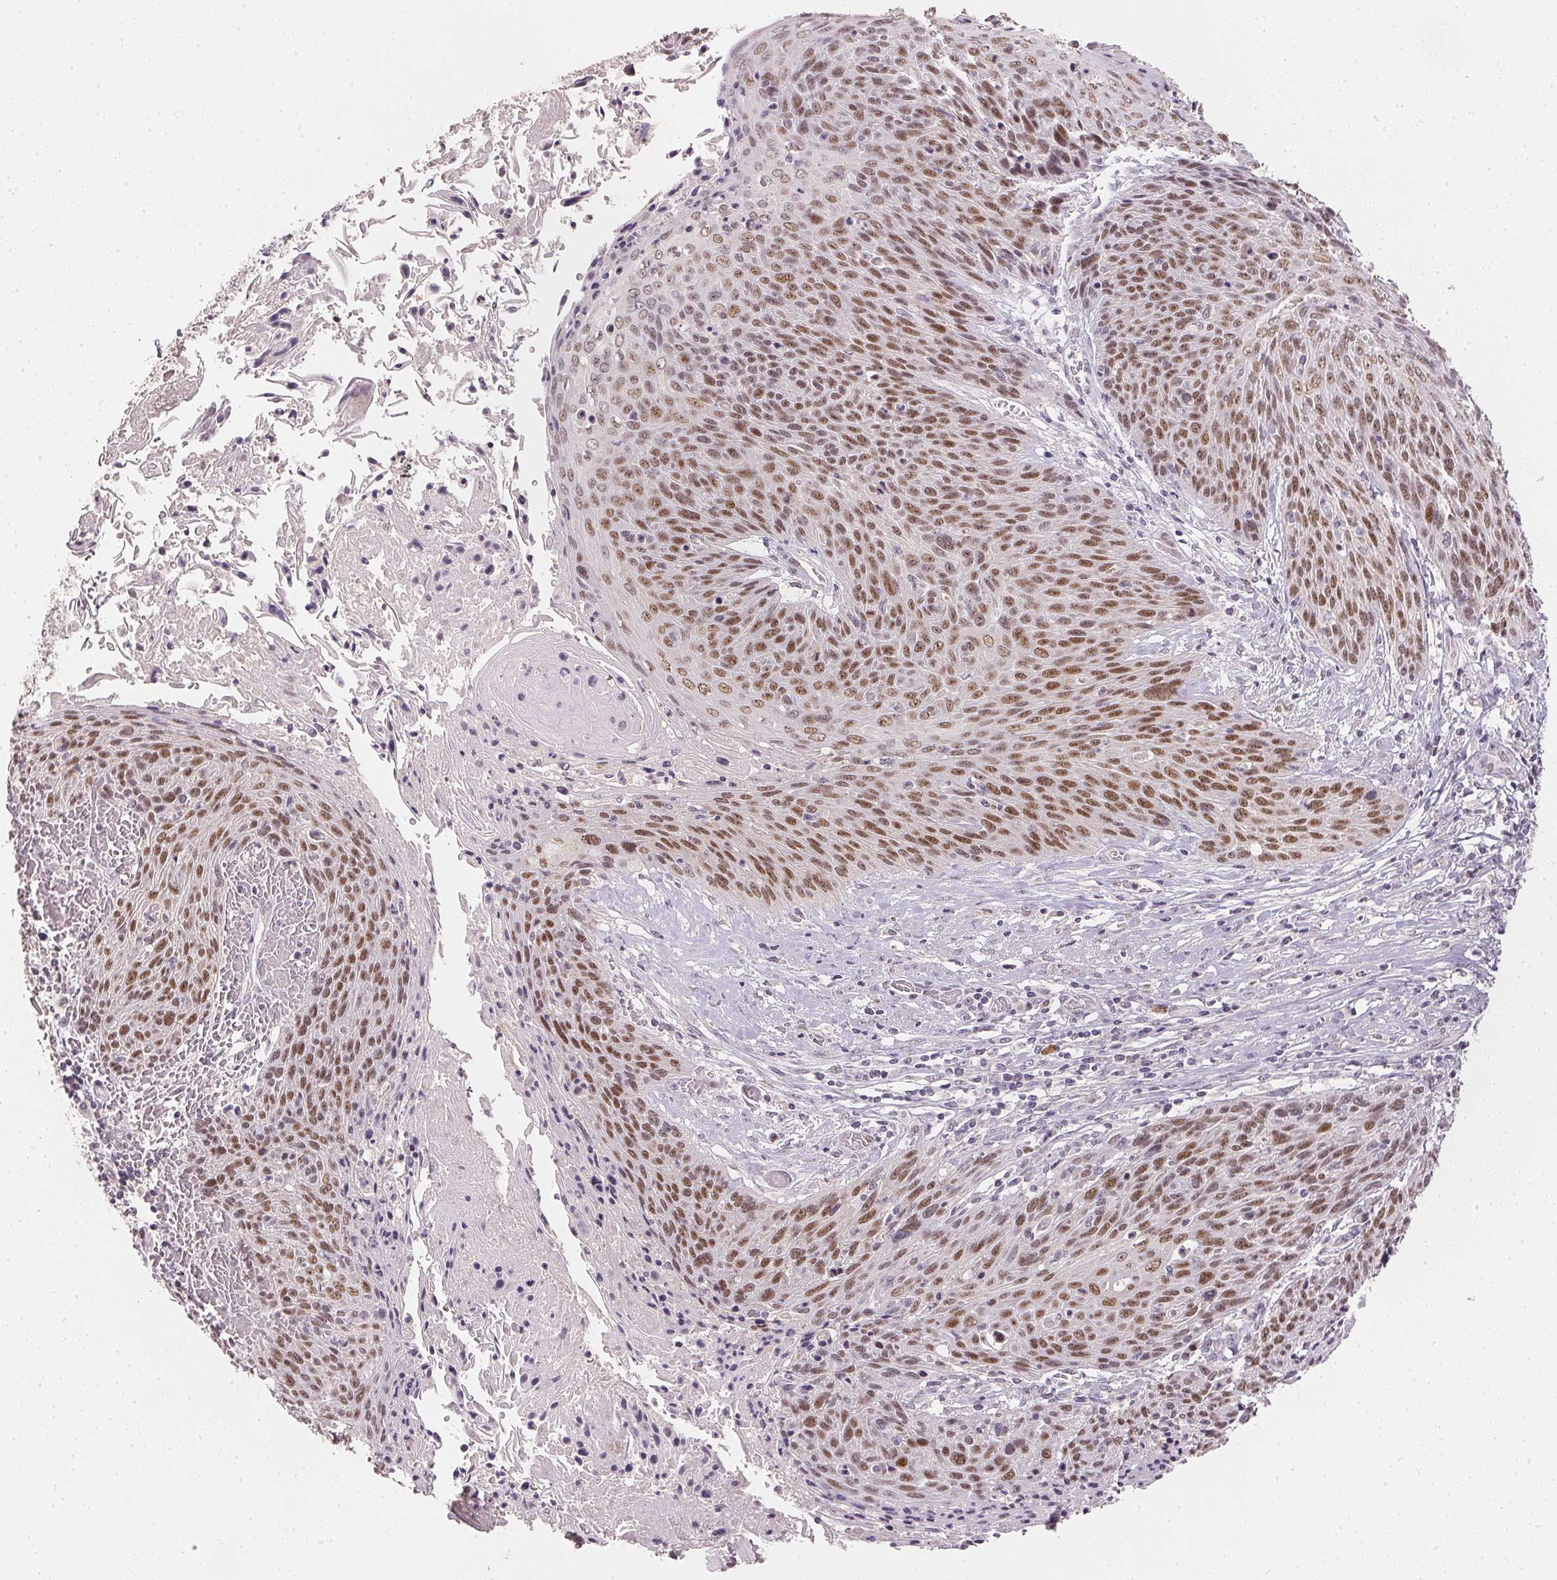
{"staining": {"intensity": "moderate", "quantity": ">75%", "location": "nuclear"}, "tissue": "cervical cancer", "cell_type": "Tumor cells", "image_type": "cancer", "snomed": [{"axis": "morphology", "description": "Squamous cell carcinoma, NOS"}, {"axis": "topography", "description": "Cervix"}], "caption": "This is an image of IHC staining of squamous cell carcinoma (cervical), which shows moderate staining in the nuclear of tumor cells.", "gene": "POLR3G", "patient": {"sex": "female", "age": 45}}